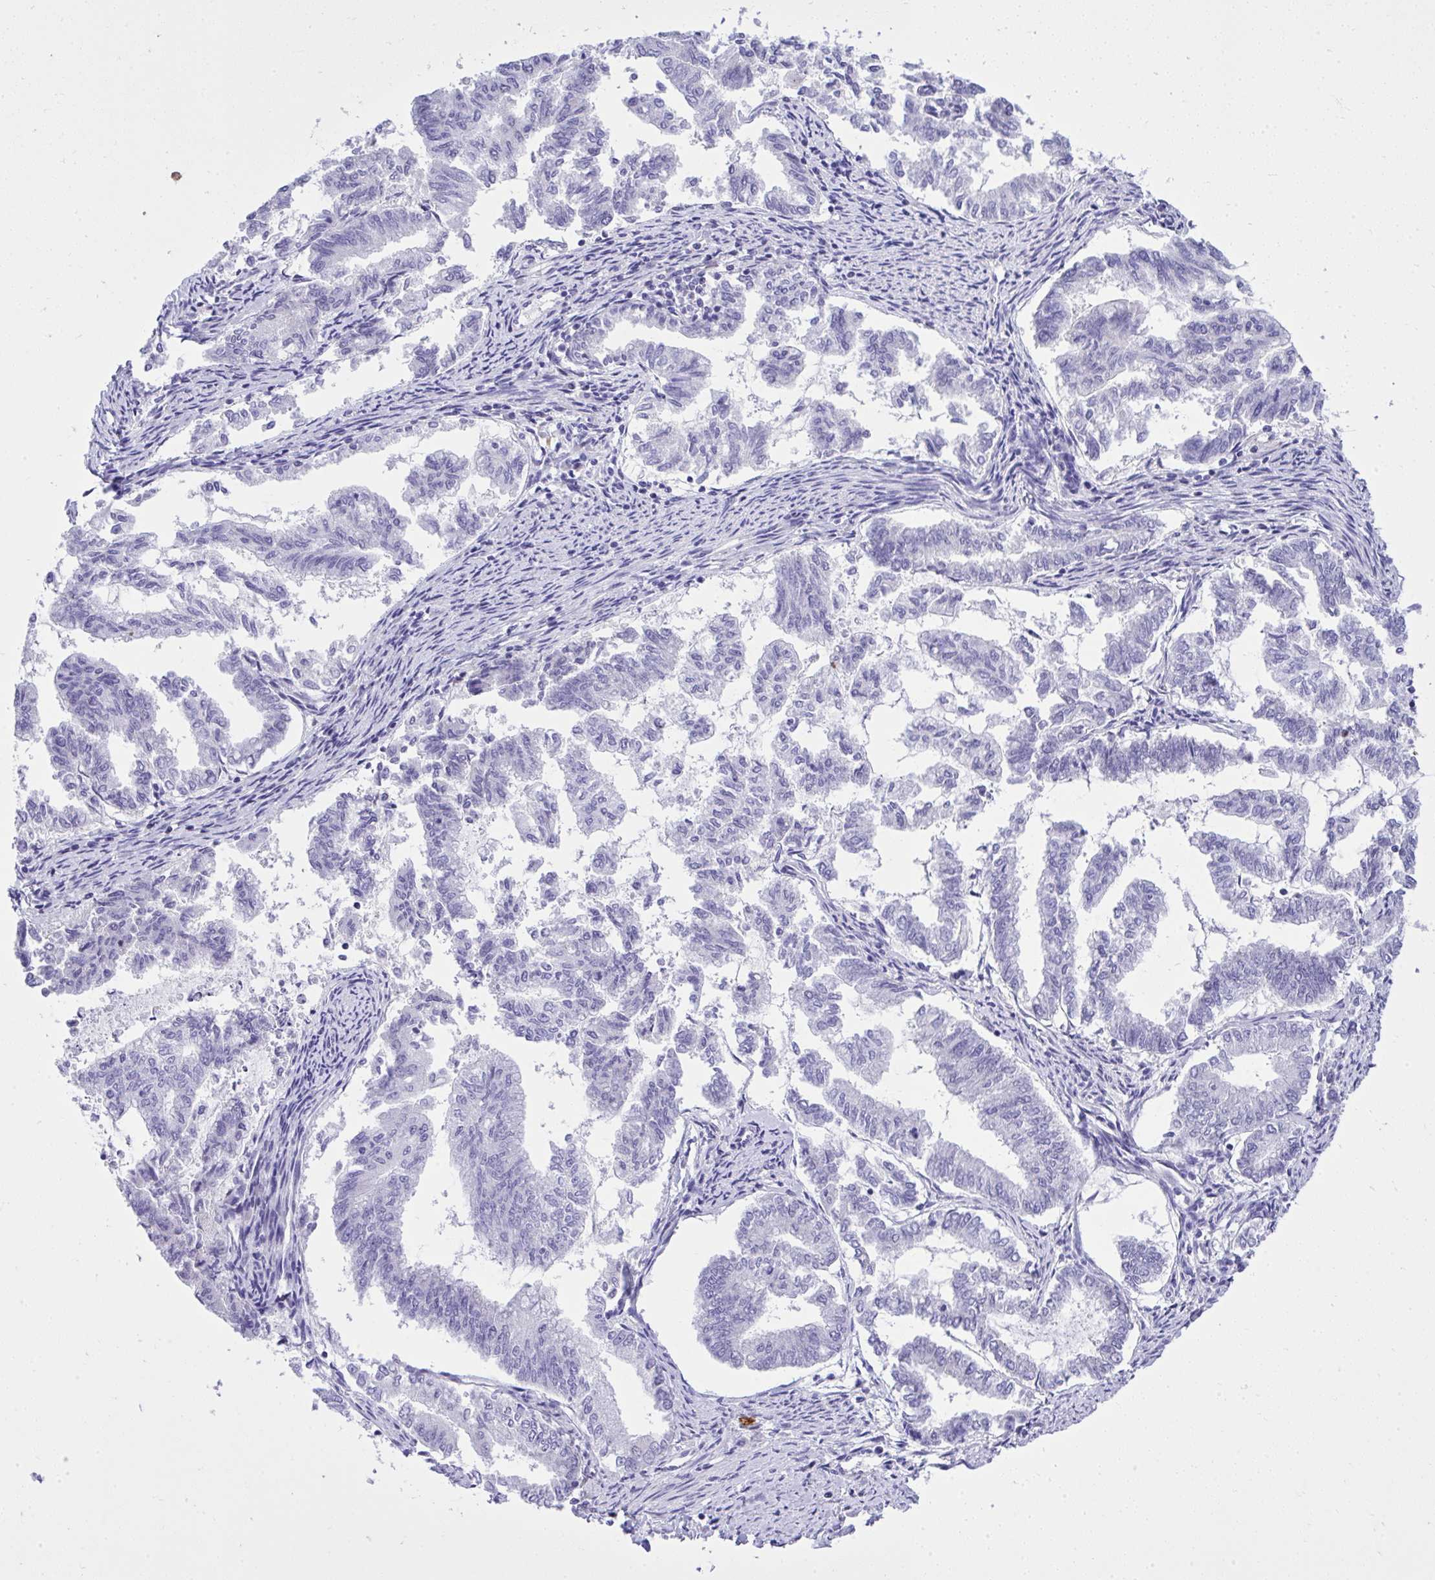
{"staining": {"intensity": "negative", "quantity": "none", "location": "none"}, "tissue": "endometrial cancer", "cell_type": "Tumor cells", "image_type": "cancer", "snomed": [{"axis": "morphology", "description": "Adenocarcinoma, NOS"}, {"axis": "topography", "description": "Endometrium"}], "caption": "An IHC micrograph of endometrial adenocarcinoma is shown. There is no staining in tumor cells of endometrial adenocarcinoma.", "gene": "ST6GALNAC3", "patient": {"sex": "female", "age": 79}}